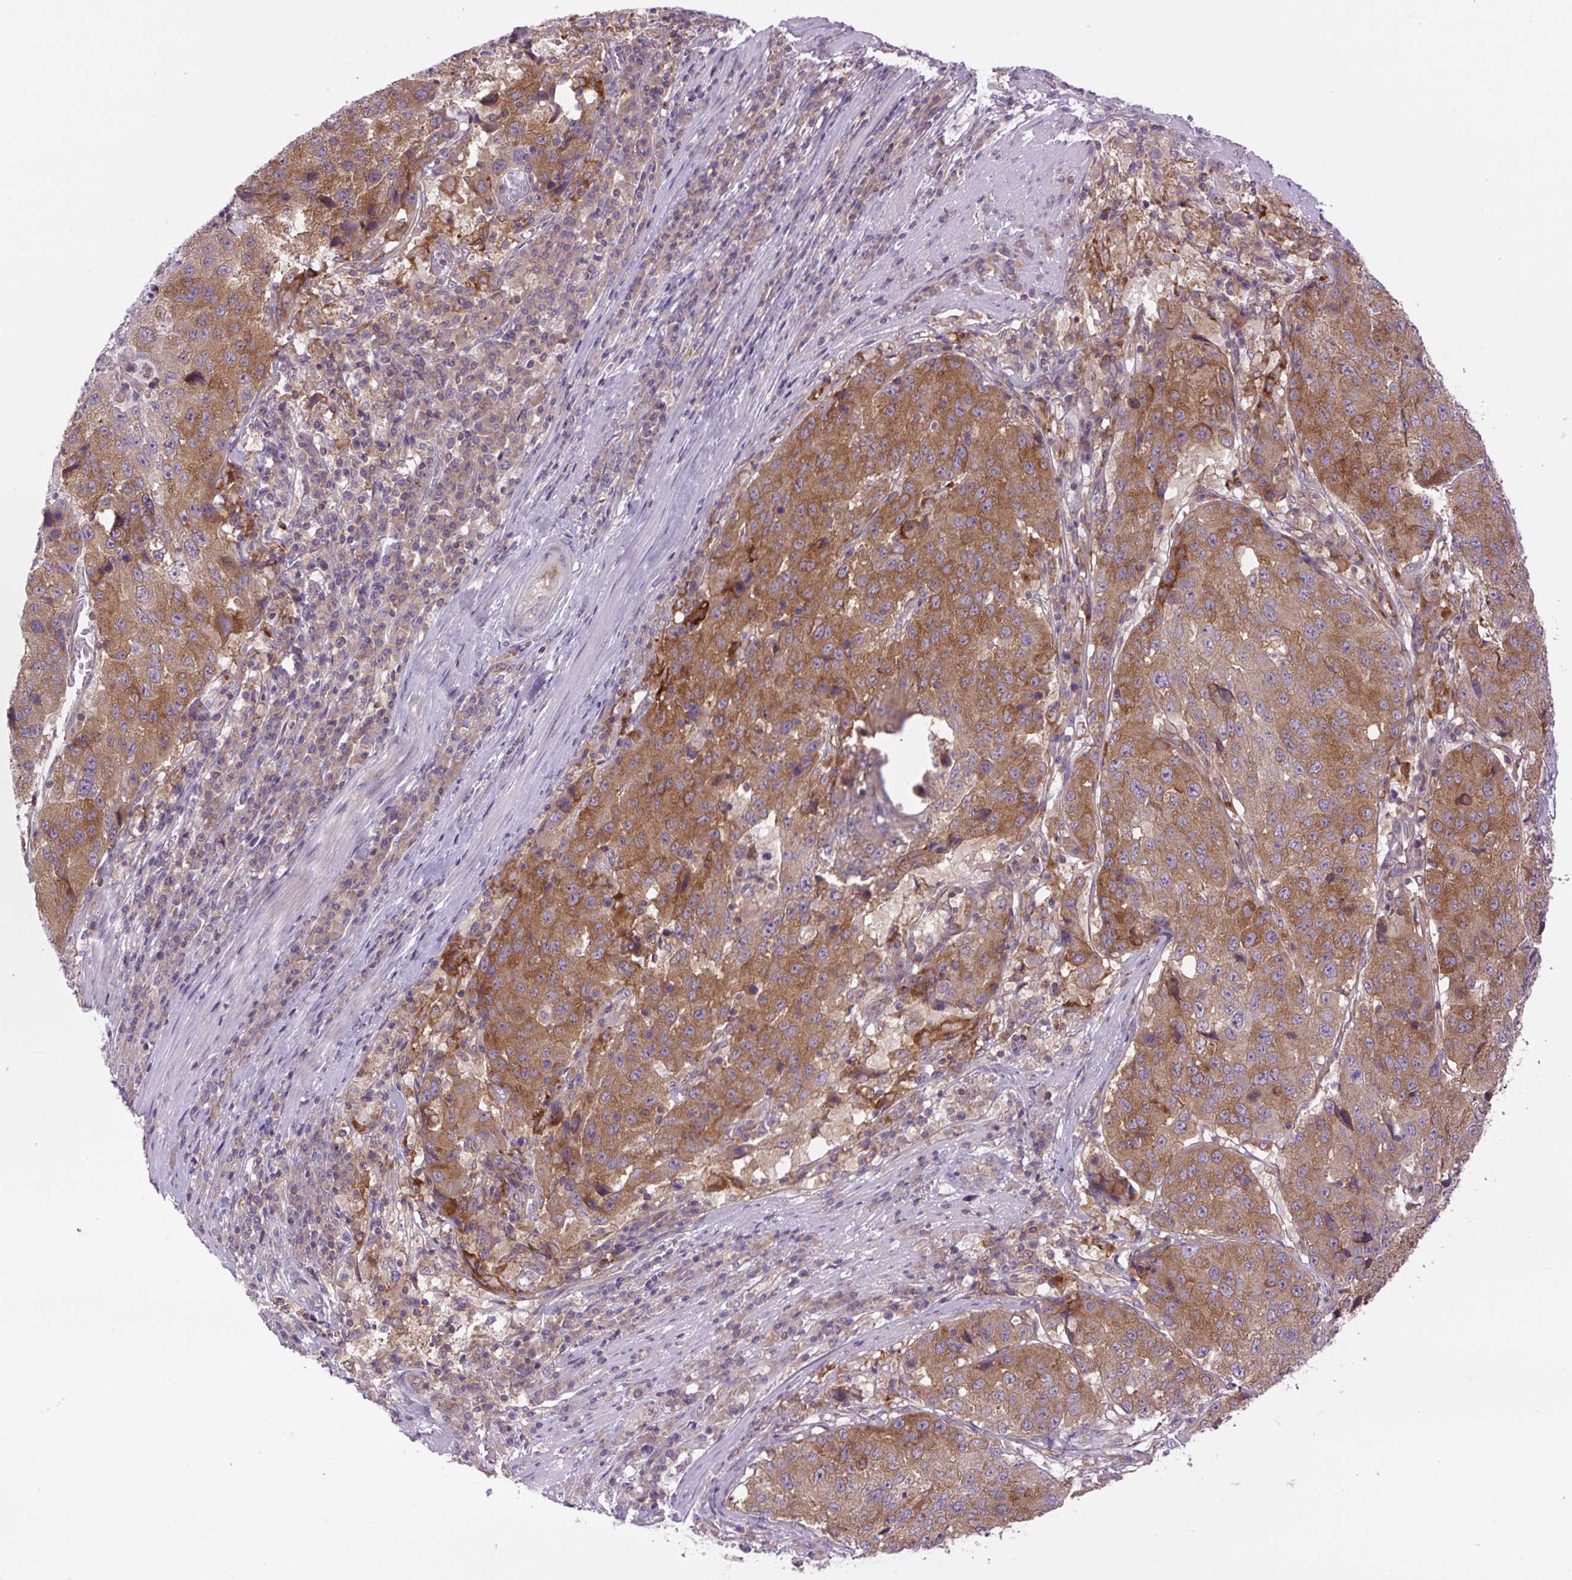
{"staining": {"intensity": "moderate", "quantity": ">75%", "location": "cytoplasmic/membranous"}, "tissue": "stomach cancer", "cell_type": "Tumor cells", "image_type": "cancer", "snomed": [{"axis": "morphology", "description": "Adenocarcinoma, NOS"}, {"axis": "topography", "description": "Stomach"}], "caption": "A histopathology image showing moderate cytoplasmic/membranous staining in approximately >75% of tumor cells in stomach adenocarcinoma, as visualized by brown immunohistochemical staining.", "gene": "MINK1", "patient": {"sex": "male", "age": 71}}